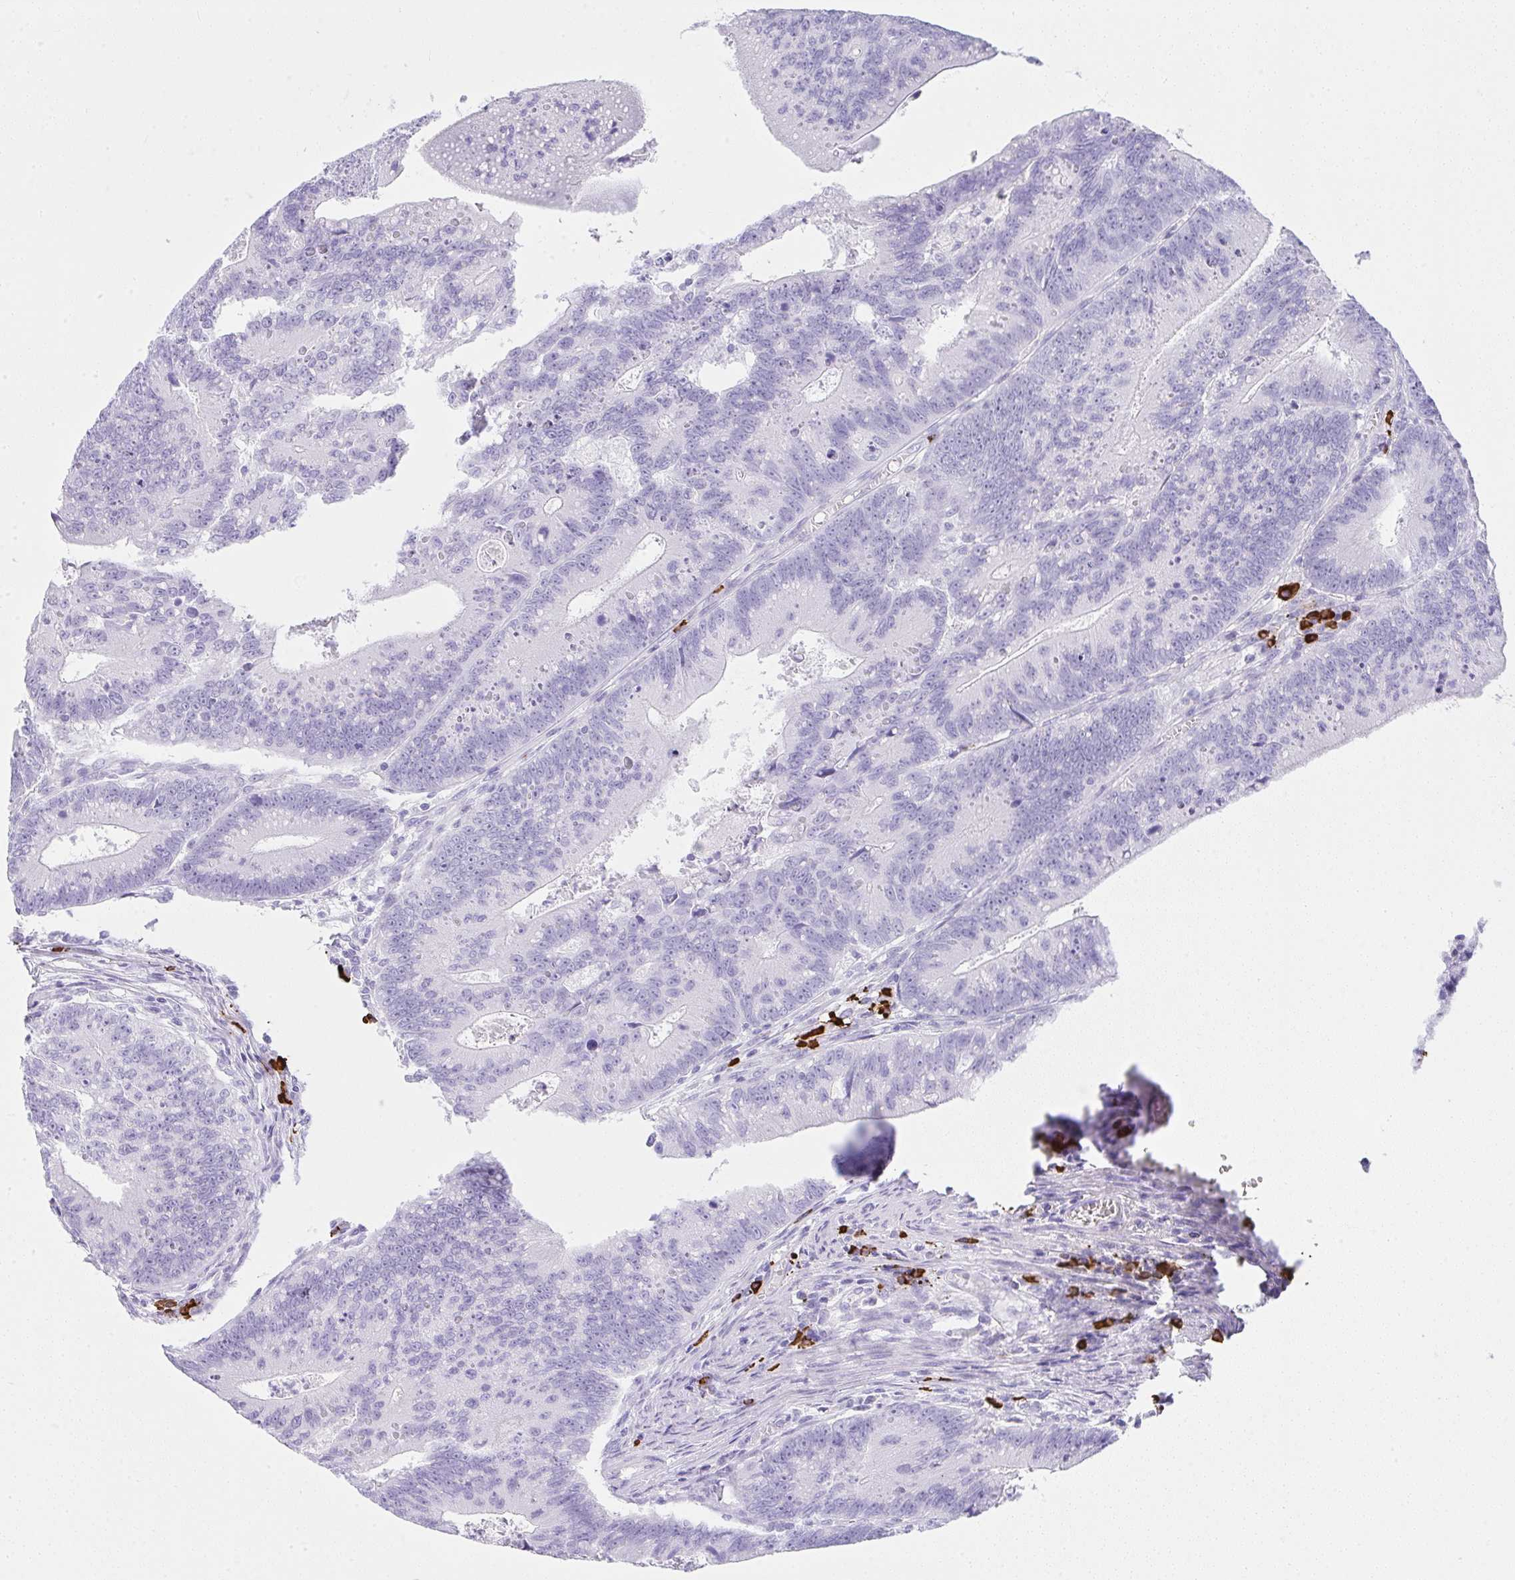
{"staining": {"intensity": "negative", "quantity": "none", "location": "none"}, "tissue": "colorectal cancer", "cell_type": "Tumor cells", "image_type": "cancer", "snomed": [{"axis": "morphology", "description": "Adenocarcinoma, NOS"}, {"axis": "topography", "description": "Rectum"}], "caption": "The micrograph exhibits no staining of tumor cells in colorectal cancer (adenocarcinoma).", "gene": "CDADC1", "patient": {"sex": "female", "age": 81}}